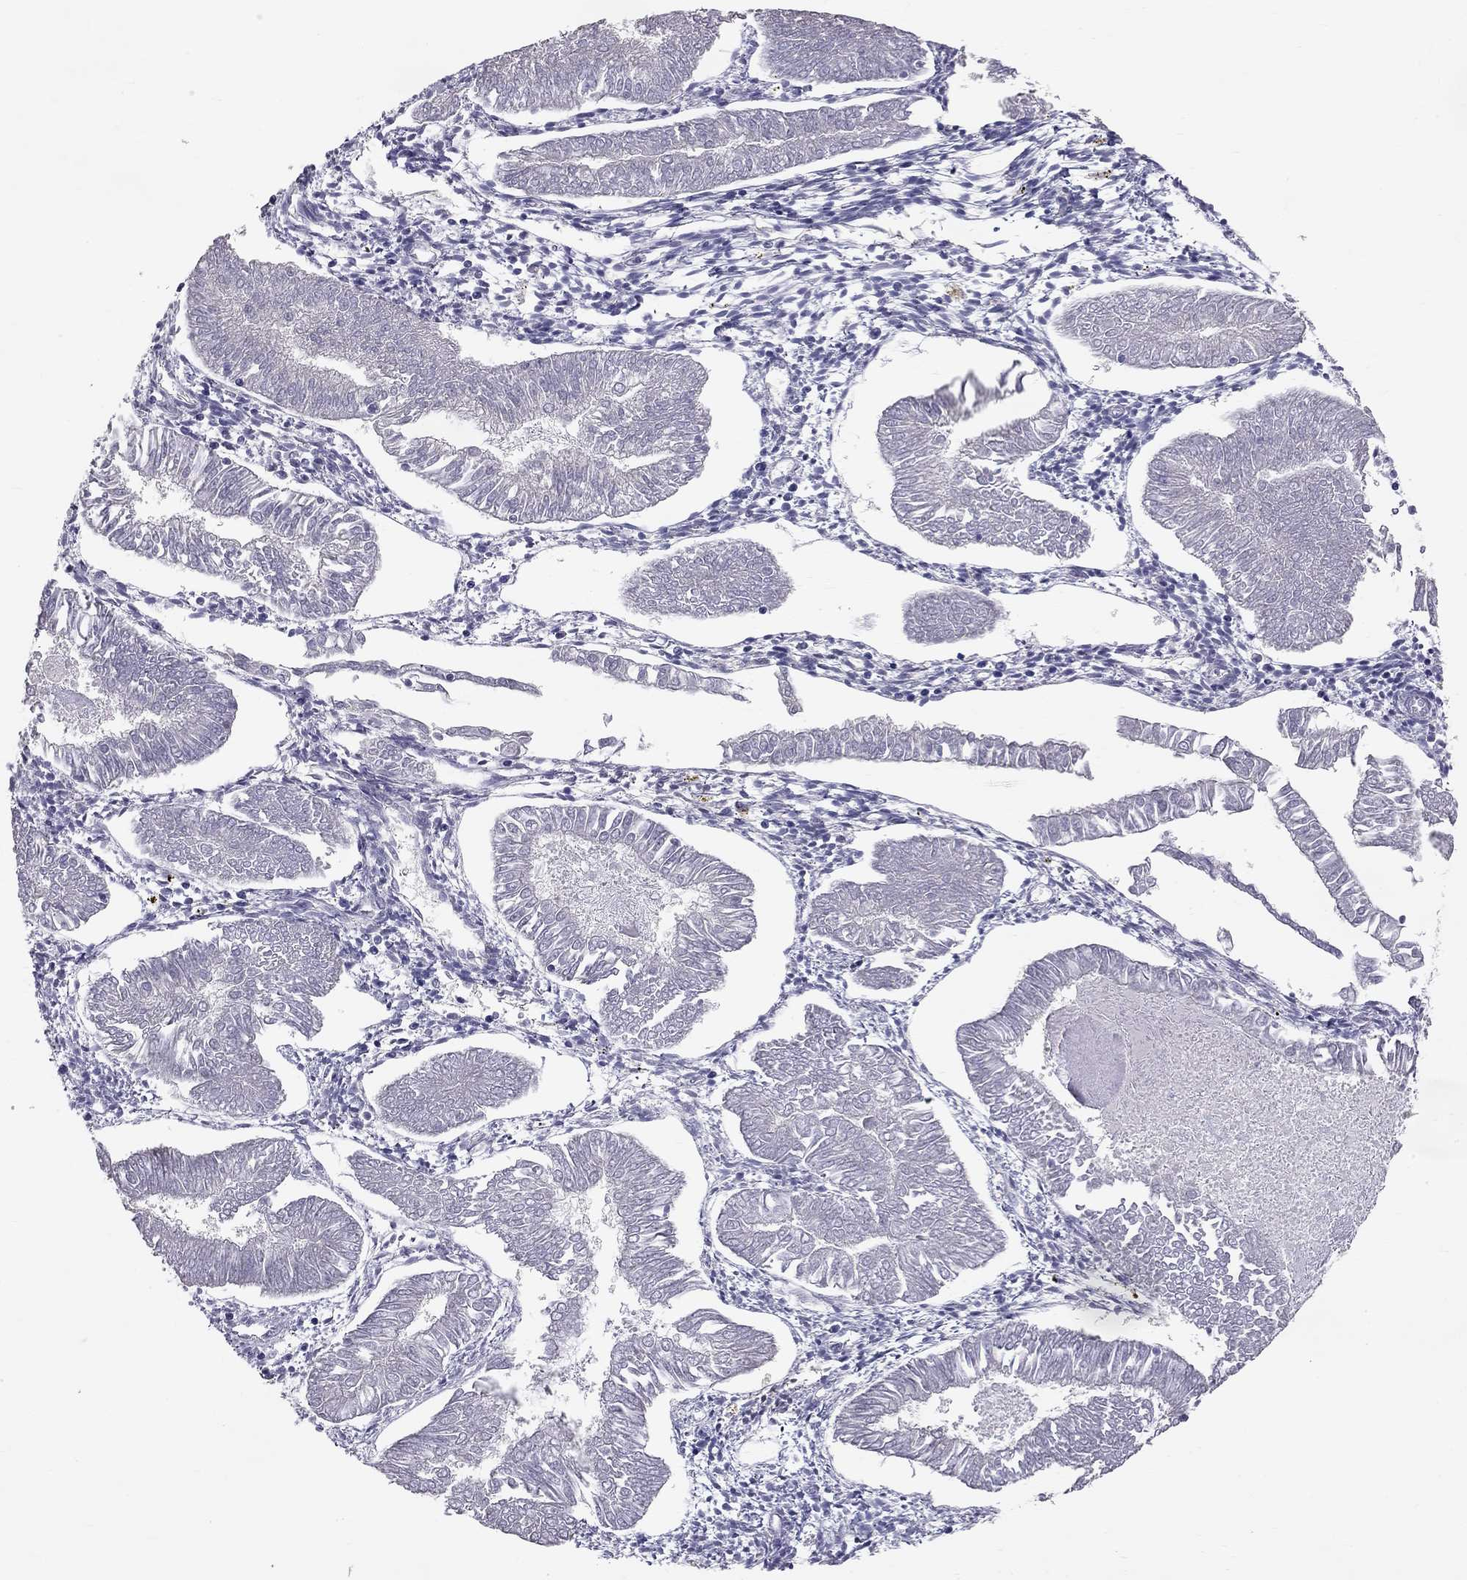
{"staining": {"intensity": "negative", "quantity": "none", "location": "none"}, "tissue": "endometrial cancer", "cell_type": "Tumor cells", "image_type": "cancer", "snomed": [{"axis": "morphology", "description": "Adenocarcinoma, NOS"}, {"axis": "topography", "description": "Endometrium"}], "caption": "Histopathology image shows no significant protein staining in tumor cells of adenocarcinoma (endometrial). Nuclei are stained in blue.", "gene": "GJB4", "patient": {"sex": "female", "age": 53}}